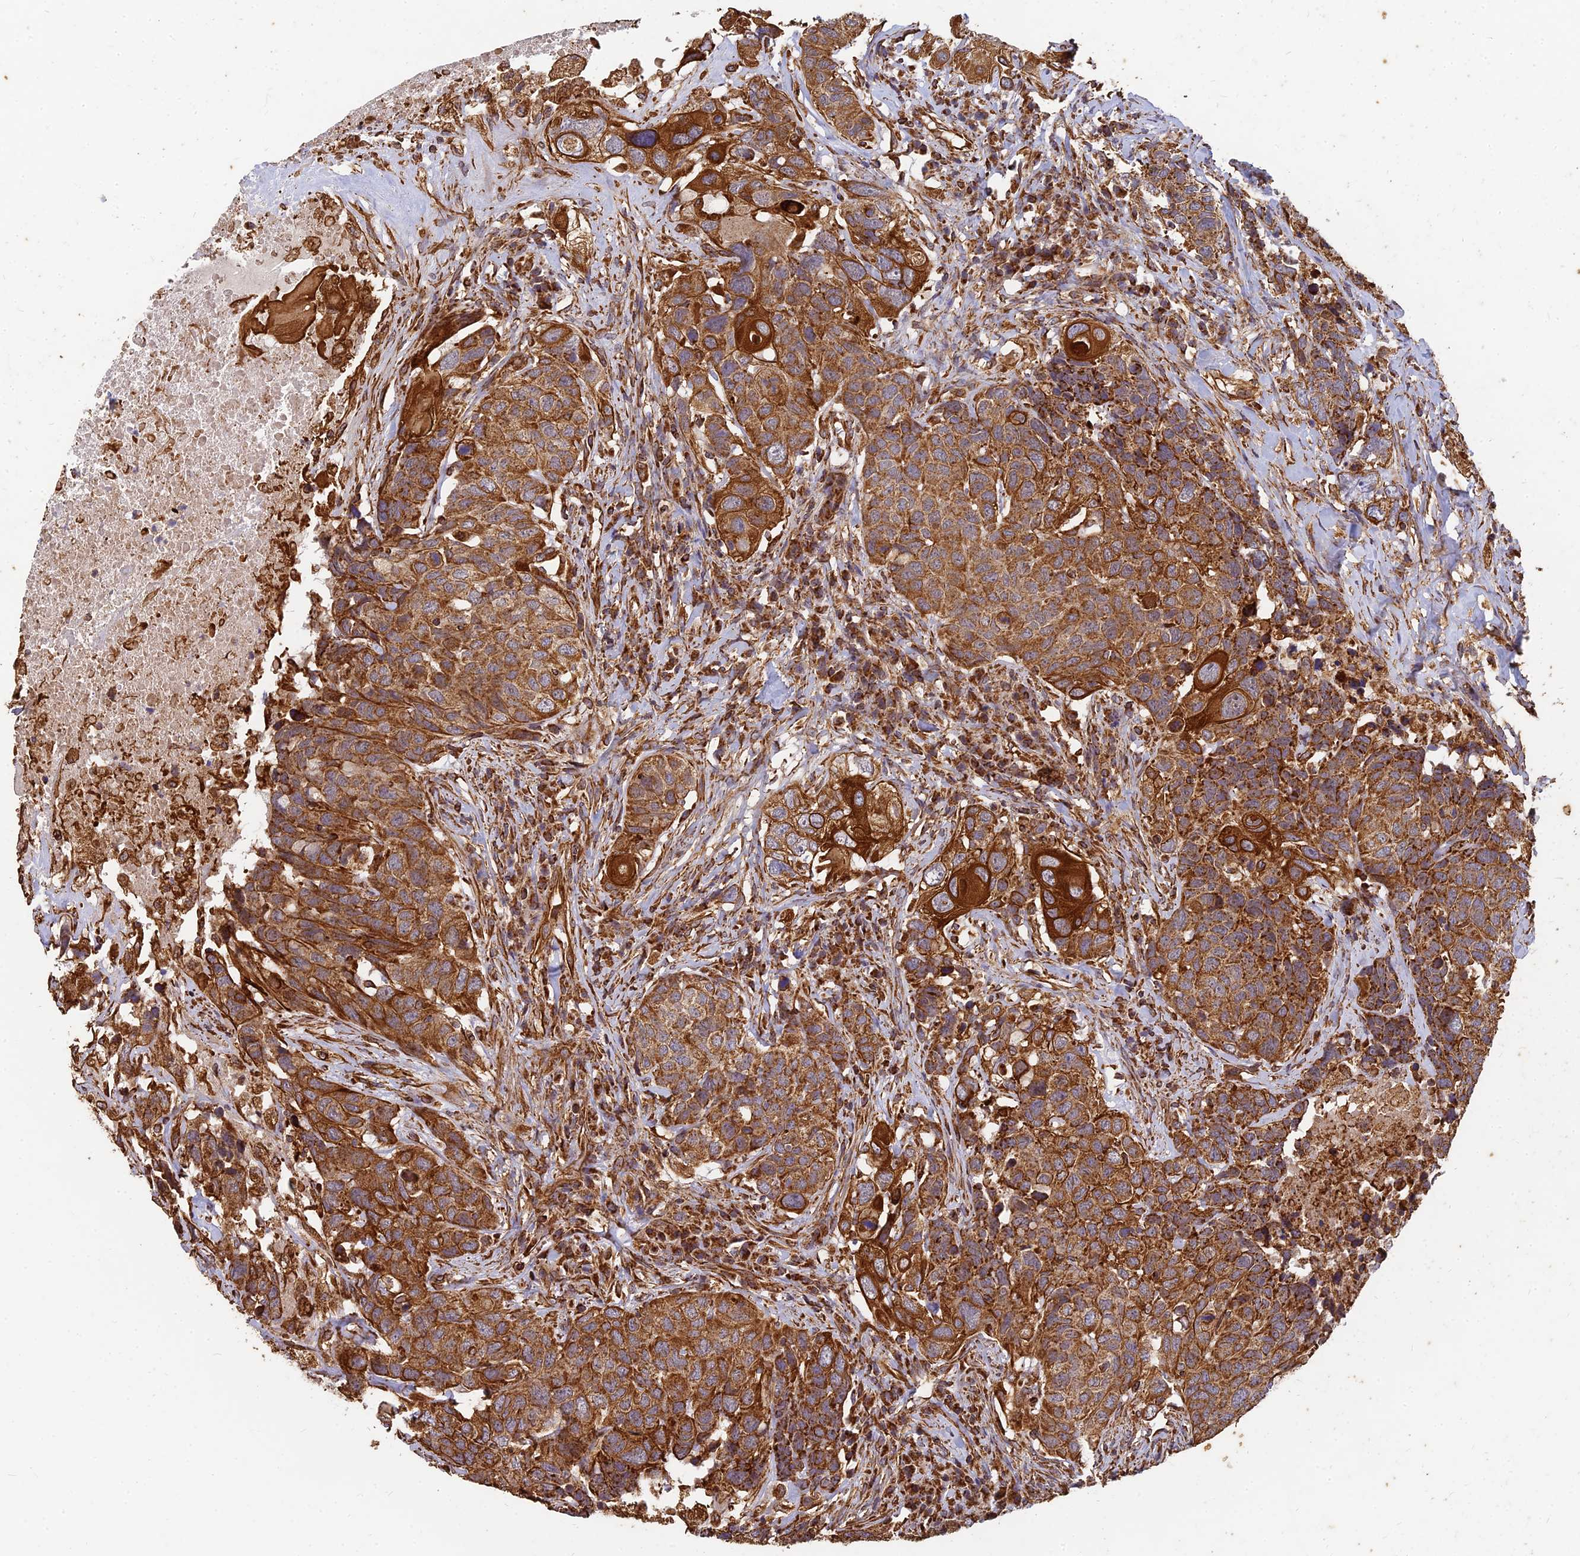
{"staining": {"intensity": "strong", "quantity": ">75%", "location": "cytoplasmic/membranous"}, "tissue": "head and neck cancer", "cell_type": "Tumor cells", "image_type": "cancer", "snomed": [{"axis": "morphology", "description": "Squamous cell carcinoma, NOS"}, {"axis": "topography", "description": "Head-Neck"}], "caption": "Human head and neck squamous cell carcinoma stained with a brown dye demonstrates strong cytoplasmic/membranous positive positivity in approximately >75% of tumor cells.", "gene": "DSTYK", "patient": {"sex": "male", "age": 66}}